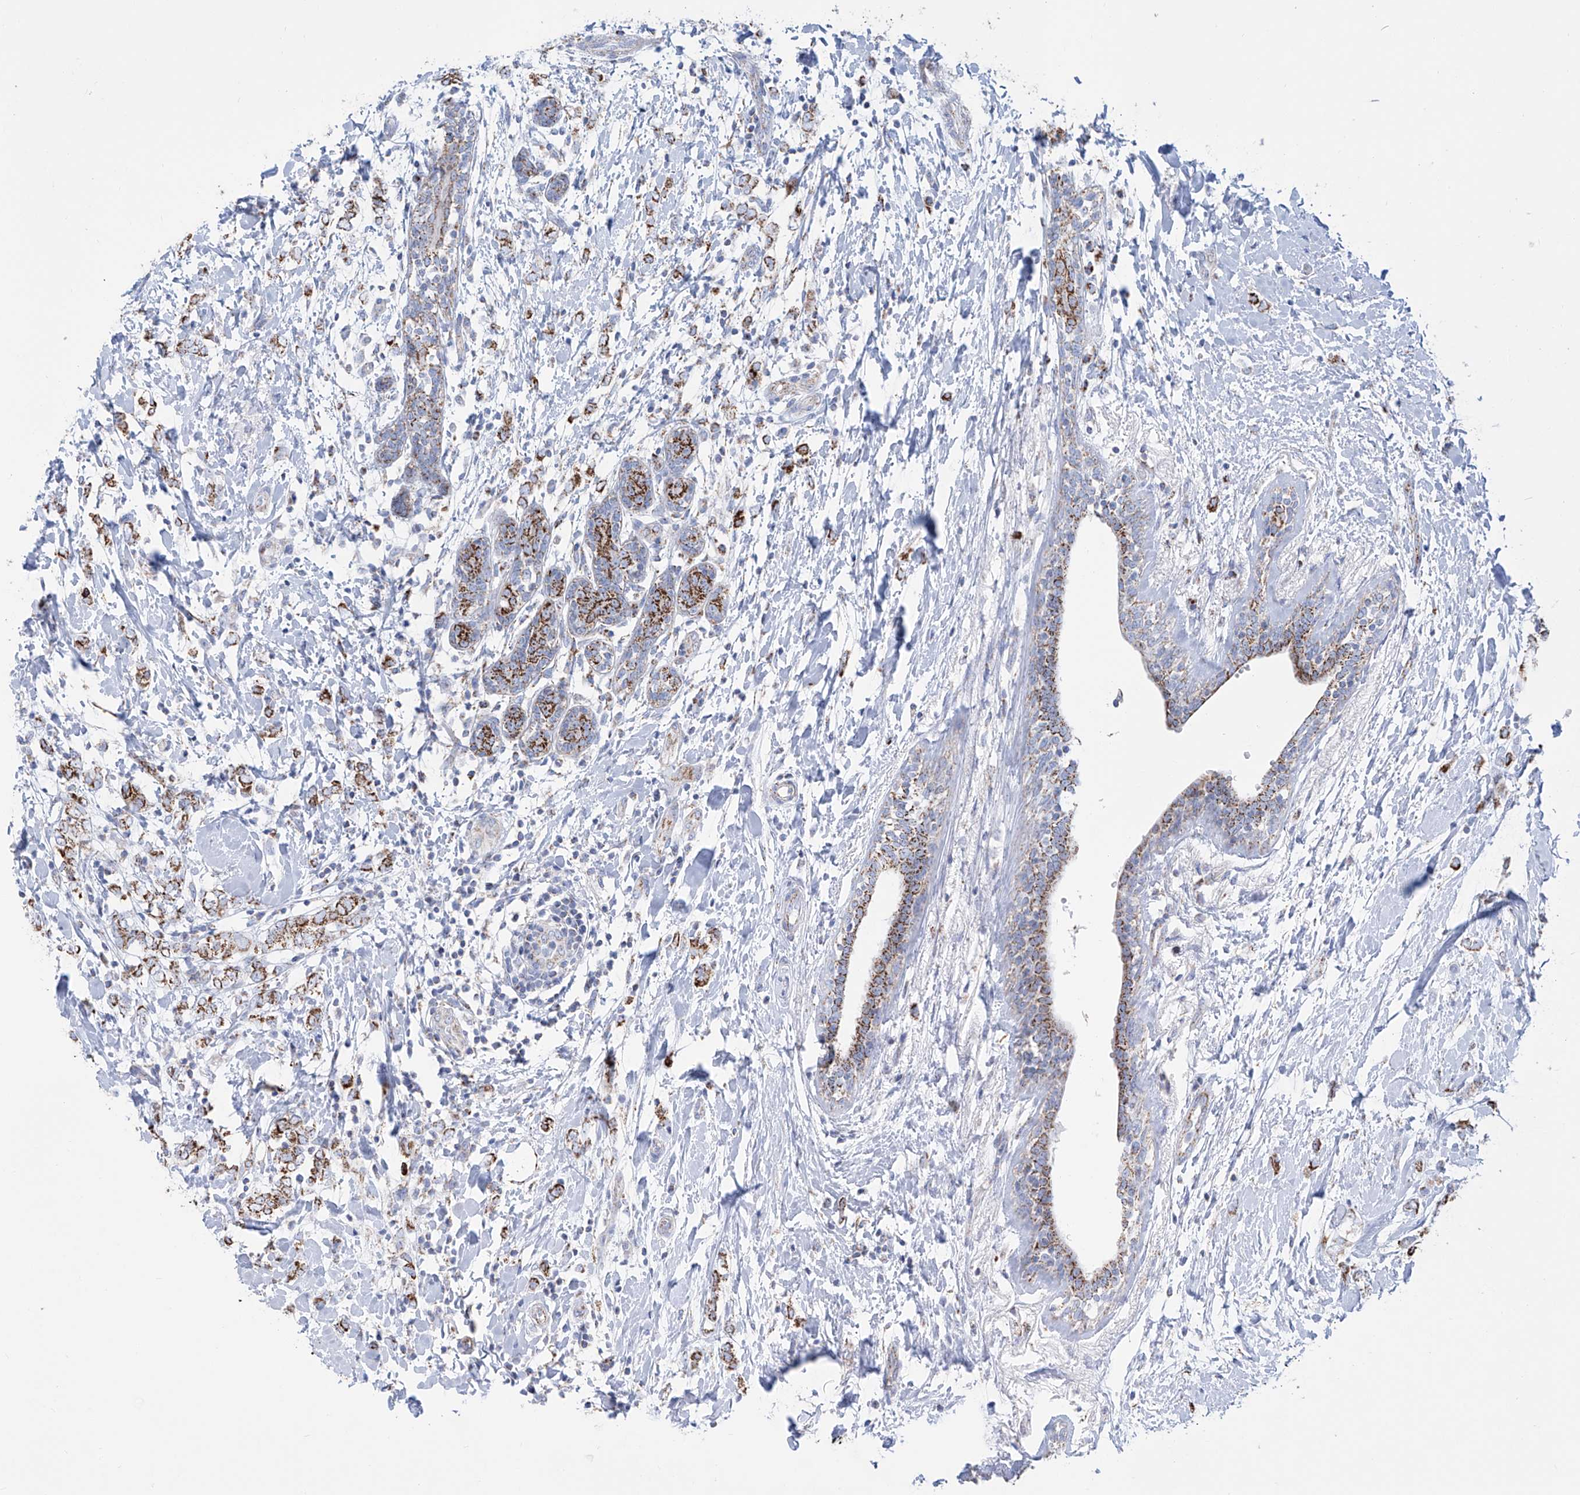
{"staining": {"intensity": "strong", "quantity": "25%-75%", "location": "cytoplasmic/membranous"}, "tissue": "breast cancer", "cell_type": "Tumor cells", "image_type": "cancer", "snomed": [{"axis": "morphology", "description": "Normal tissue, NOS"}, {"axis": "morphology", "description": "Lobular carcinoma"}, {"axis": "topography", "description": "Breast"}], "caption": "Human lobular carcinoma (breast) stained with a protein marker displays strong staining in tumor cells.", "gene": "ALDH6A1", "patient": {"sex": "female", "age": 47}}